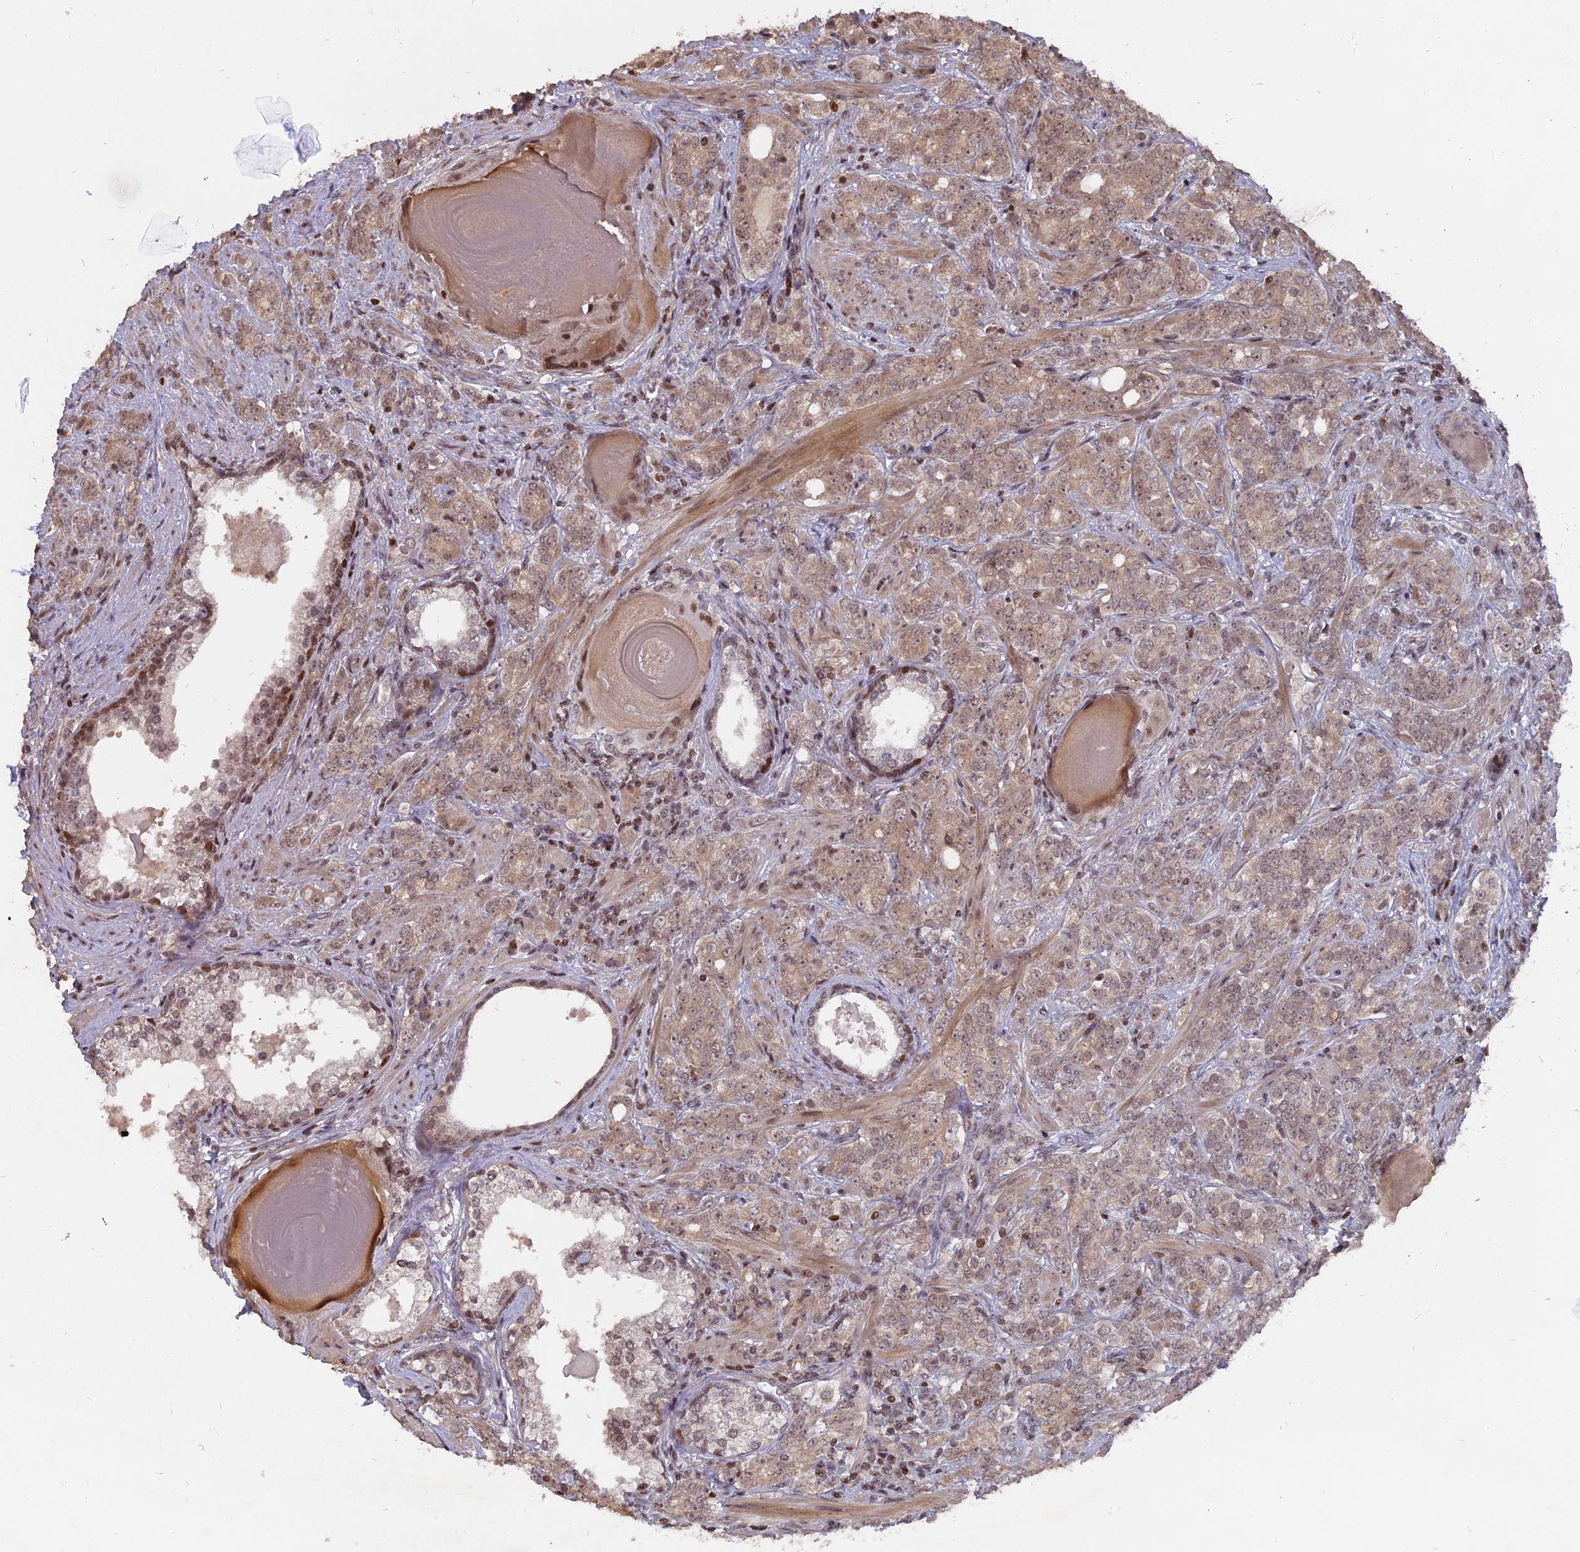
{"staining": {"intensity": "weak", "quantity": ">75%", "location": "cytoplasmic/membranous,nuclear"}, "tissue": "prostate cancer", "cell_type": "Tumor cells", "image_type": "cancer", "snomed": [{"axis": "morphology", "description": "Adenocarcinoma, High grade"}, {"axis": "topography", "description": "Prostate"}], "caption": "This image exhibits immunohistochemistry (IHC) staining of prostate cancer (high-grade adenocarcinoma), with low weak cytoplasmic/membranous and nuclear expression in about >75% of tumor cells.", "gene": "NR1H3", "patient": {"sex": "male", "age": 64}}